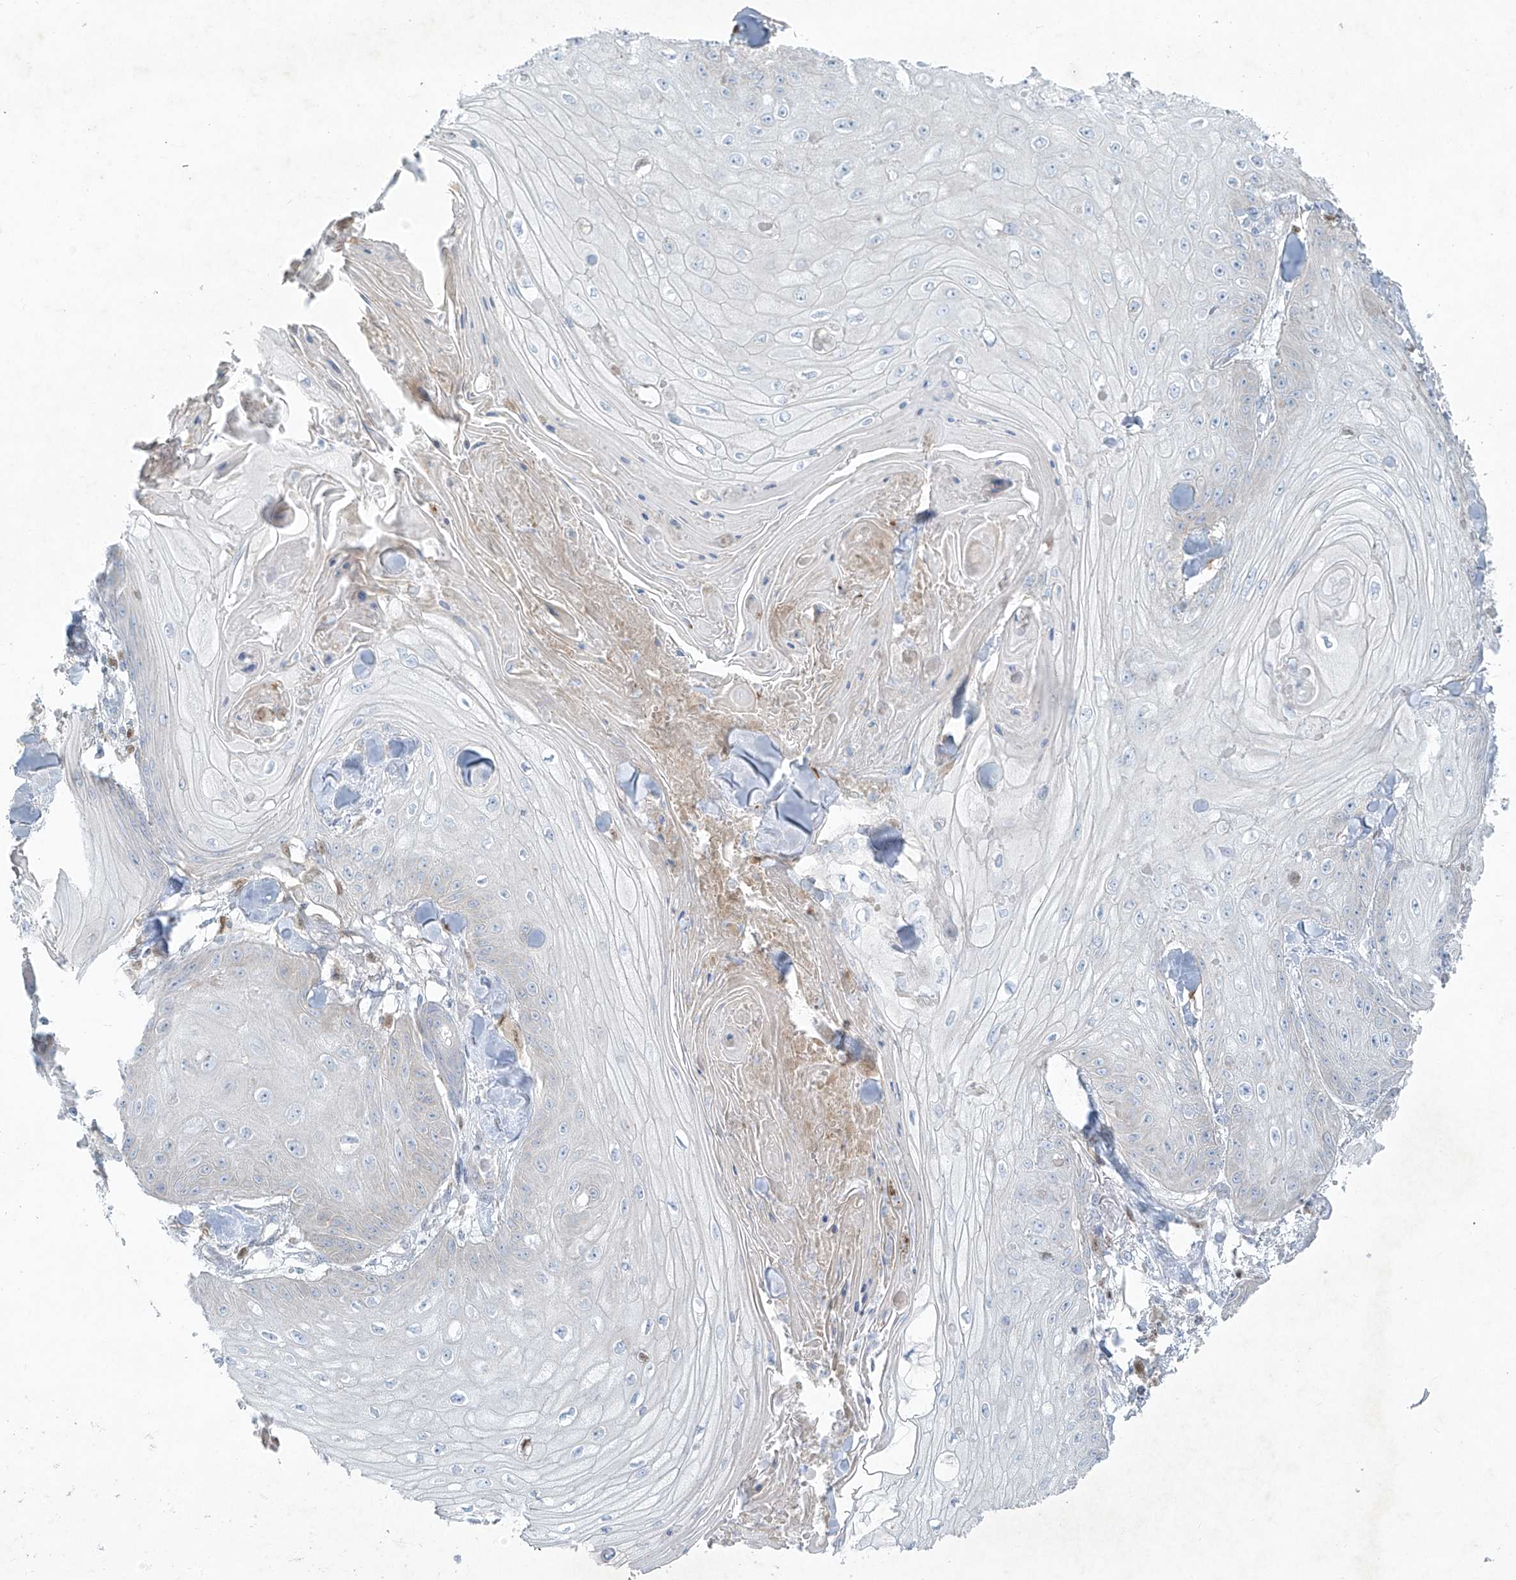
{"staining": {"intensity": "negative", "quantity": "none", "location": "none"}, "tissue": "skin cancer", "cell_type": "Tumor cells", "image_type": "cancer", "snomed": [{"axis": "morphology", "description": "Squamous cell carcinoma, NOS"}, {"axis": "topography", "description": "Skin"}], "caption": "The immunohistochemistry (IHC) image has no significant staining in tumor cells of skin squamous cell carcinoma tissue.", "gene": "TUBE1", "patient": {"sex": "male", "age": 74}}